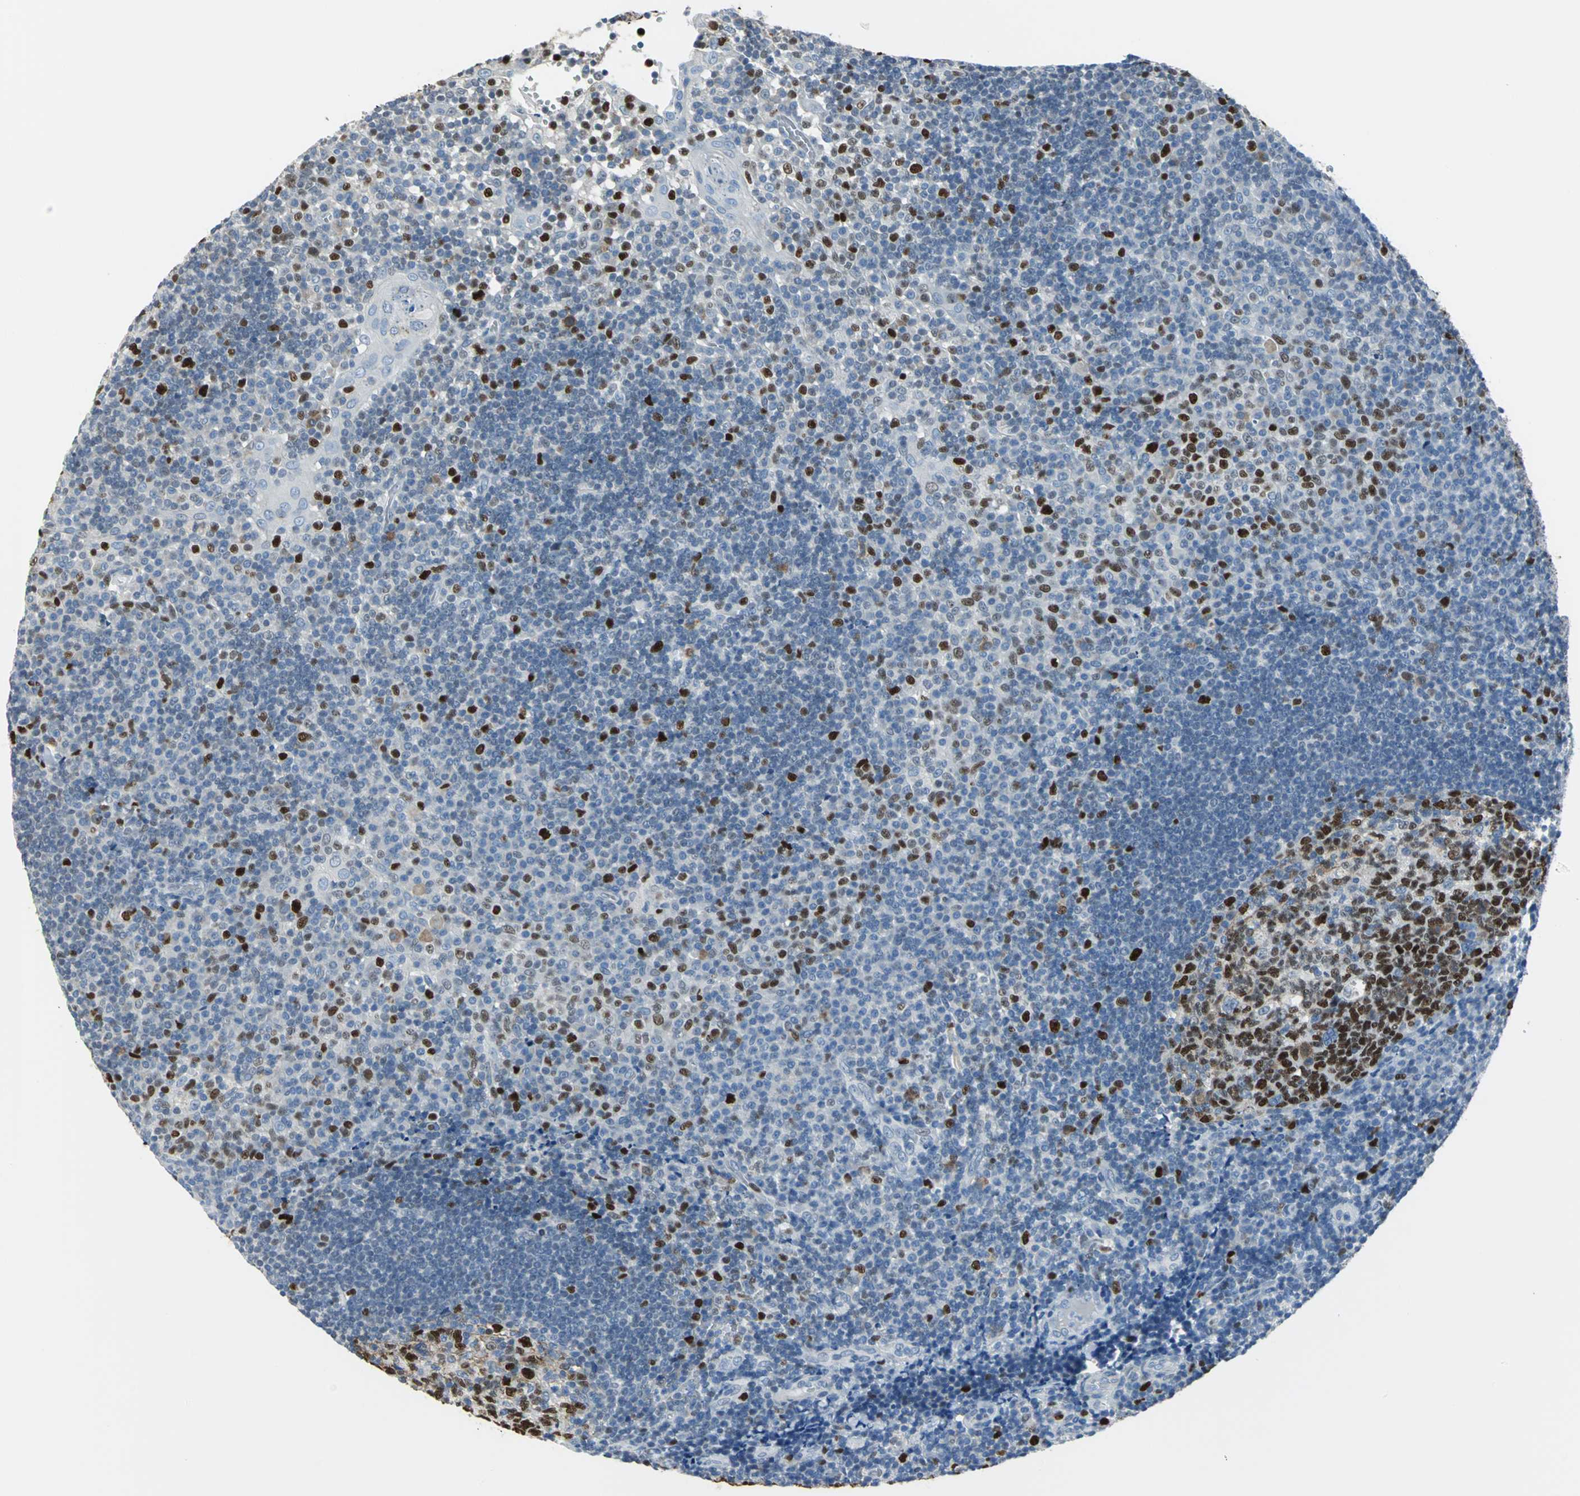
{"staining": {"intensity": "strong", "quantity": ">75%", "location": "nuclear"}, "tissue": "tonsil", "cell_type": "Germinal center cells", "image_type": "normal", "snomed": [{"axis": "morphology", "description": "Normal tissue, NOS"}, {"axis": "topography", "description": "Tonsil"}], "caption": "Protein expression analysis of benign human tonsil reveals strong nuclear positivity in approximately >75% of germinal center cells. (DAB (3,3'-diaminobenzidine) = brown stain, brightfield microscopy at high magnification).", "gene": "MCM3", "patient": {"sex": "female", "age": 40}}